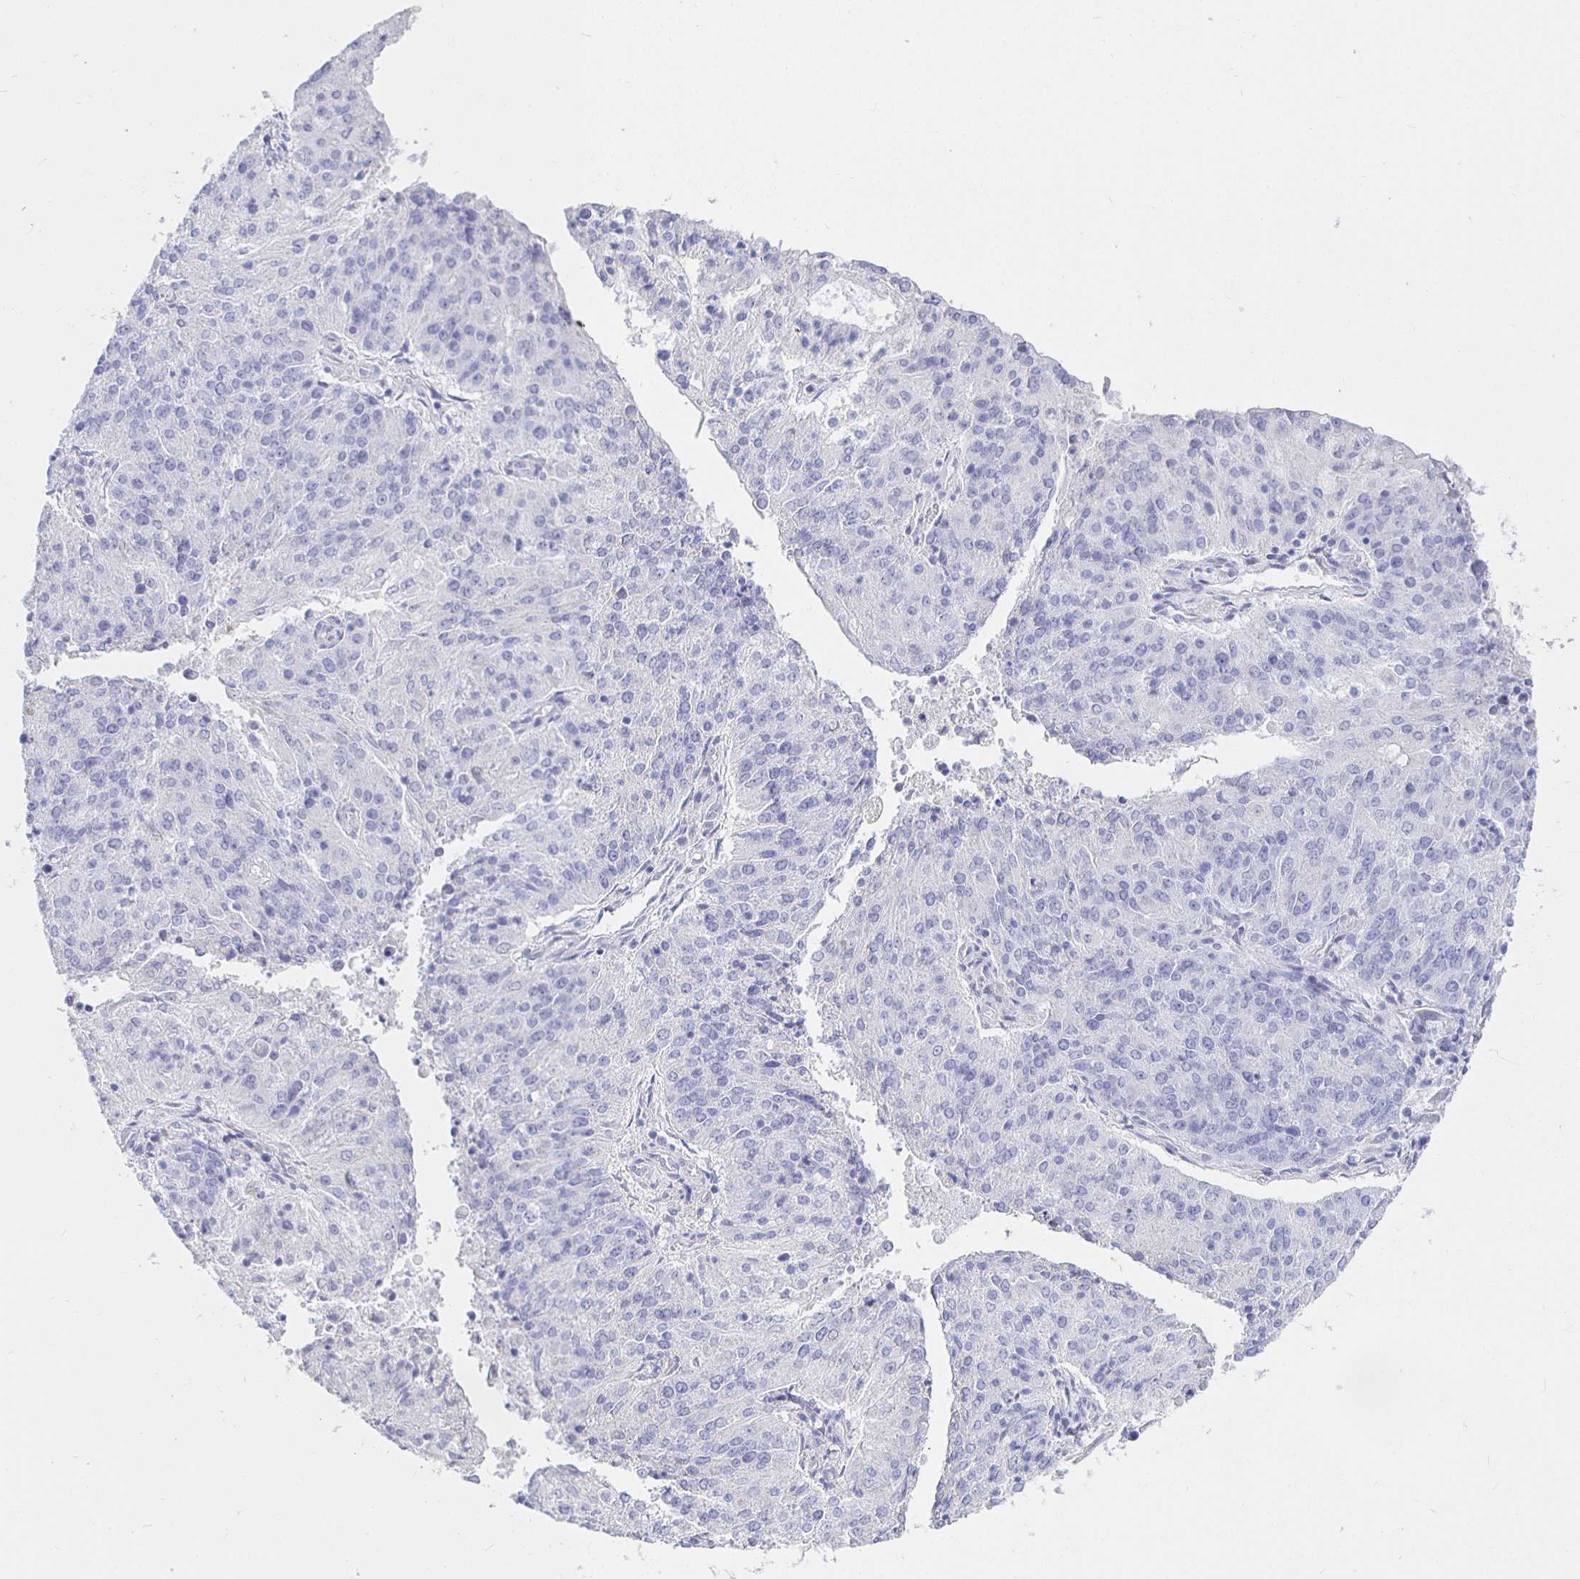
{"staining": {"intensity": "negative", "quantity": "none", "location": "none"}, "tissue": "endometrial cancer", "cell_type": "Tumor cells", "image_type": "cancer", "snomed": [{"axis": "morphology", "description": "Adenocarcinoma, NOS"}, {"axis": "topography", "description": "Endometrium"}], "caption": "There is no significant staining in tumor cells of endometrial cancer (adenocarcinoma).", "gene": "UMOD", "patient": {"sex": "female", "age": 82}}